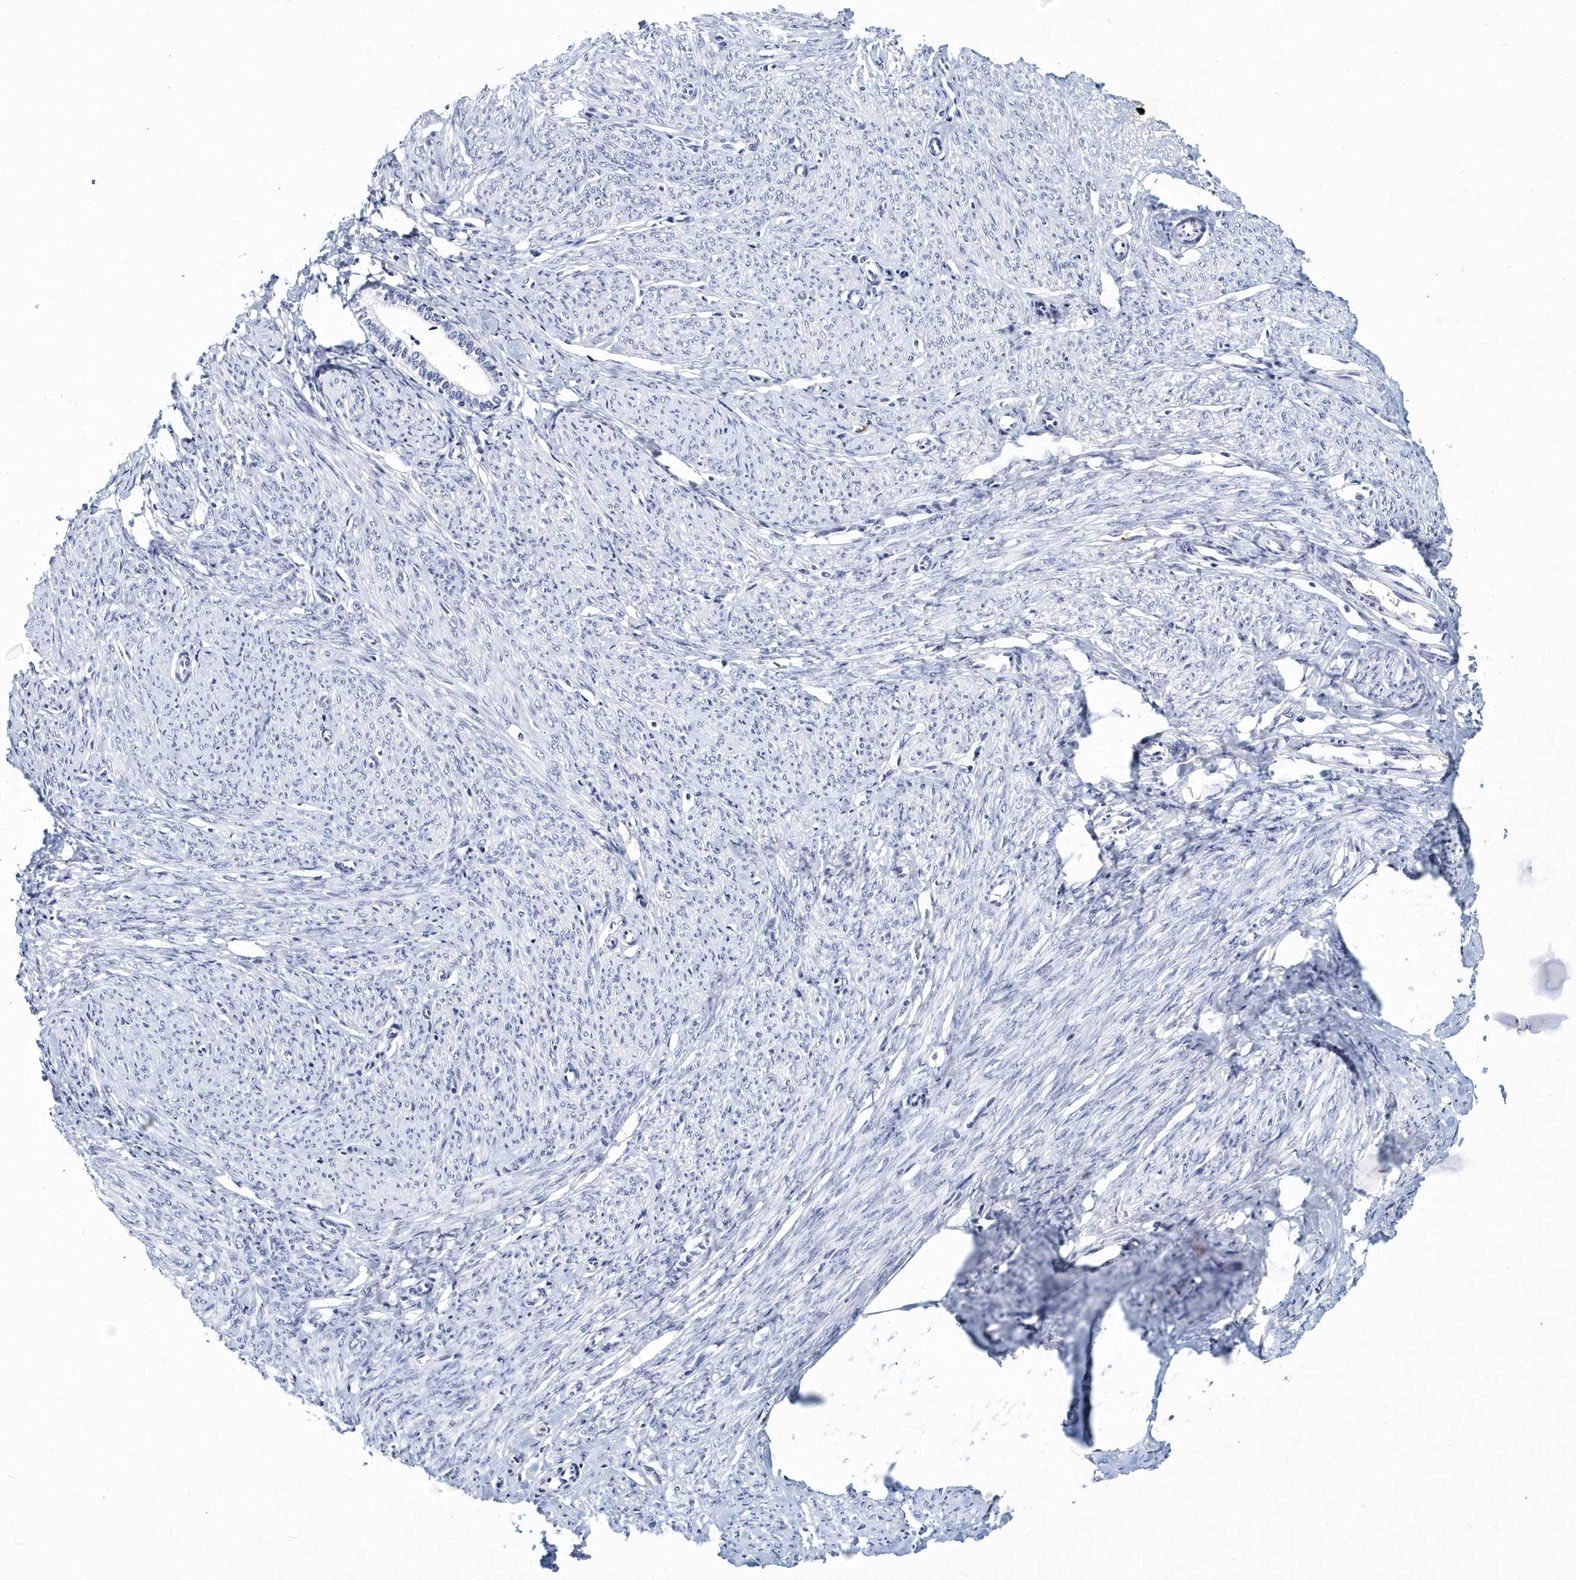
{"staining": {"intensity": "negative", "quantity": "none", "location": "none"}, "tissue": "endometrium", "cell_type": "Cells in endometrial stroma", "image_type": "normal", "snomed": [{"axis": "morphology", "description": "Normal tissue, NOS"}, {"axis": "topography", "description": "Endometrium"}], "caption": "Unremarkable endometrium was stained to show a protein in brown. There is no significant positivity in cells in endometrial stroma. Nuclei are stained in blue.", "gene": "ITGA2B", "patient": {"sex": "female", "age": 72}}